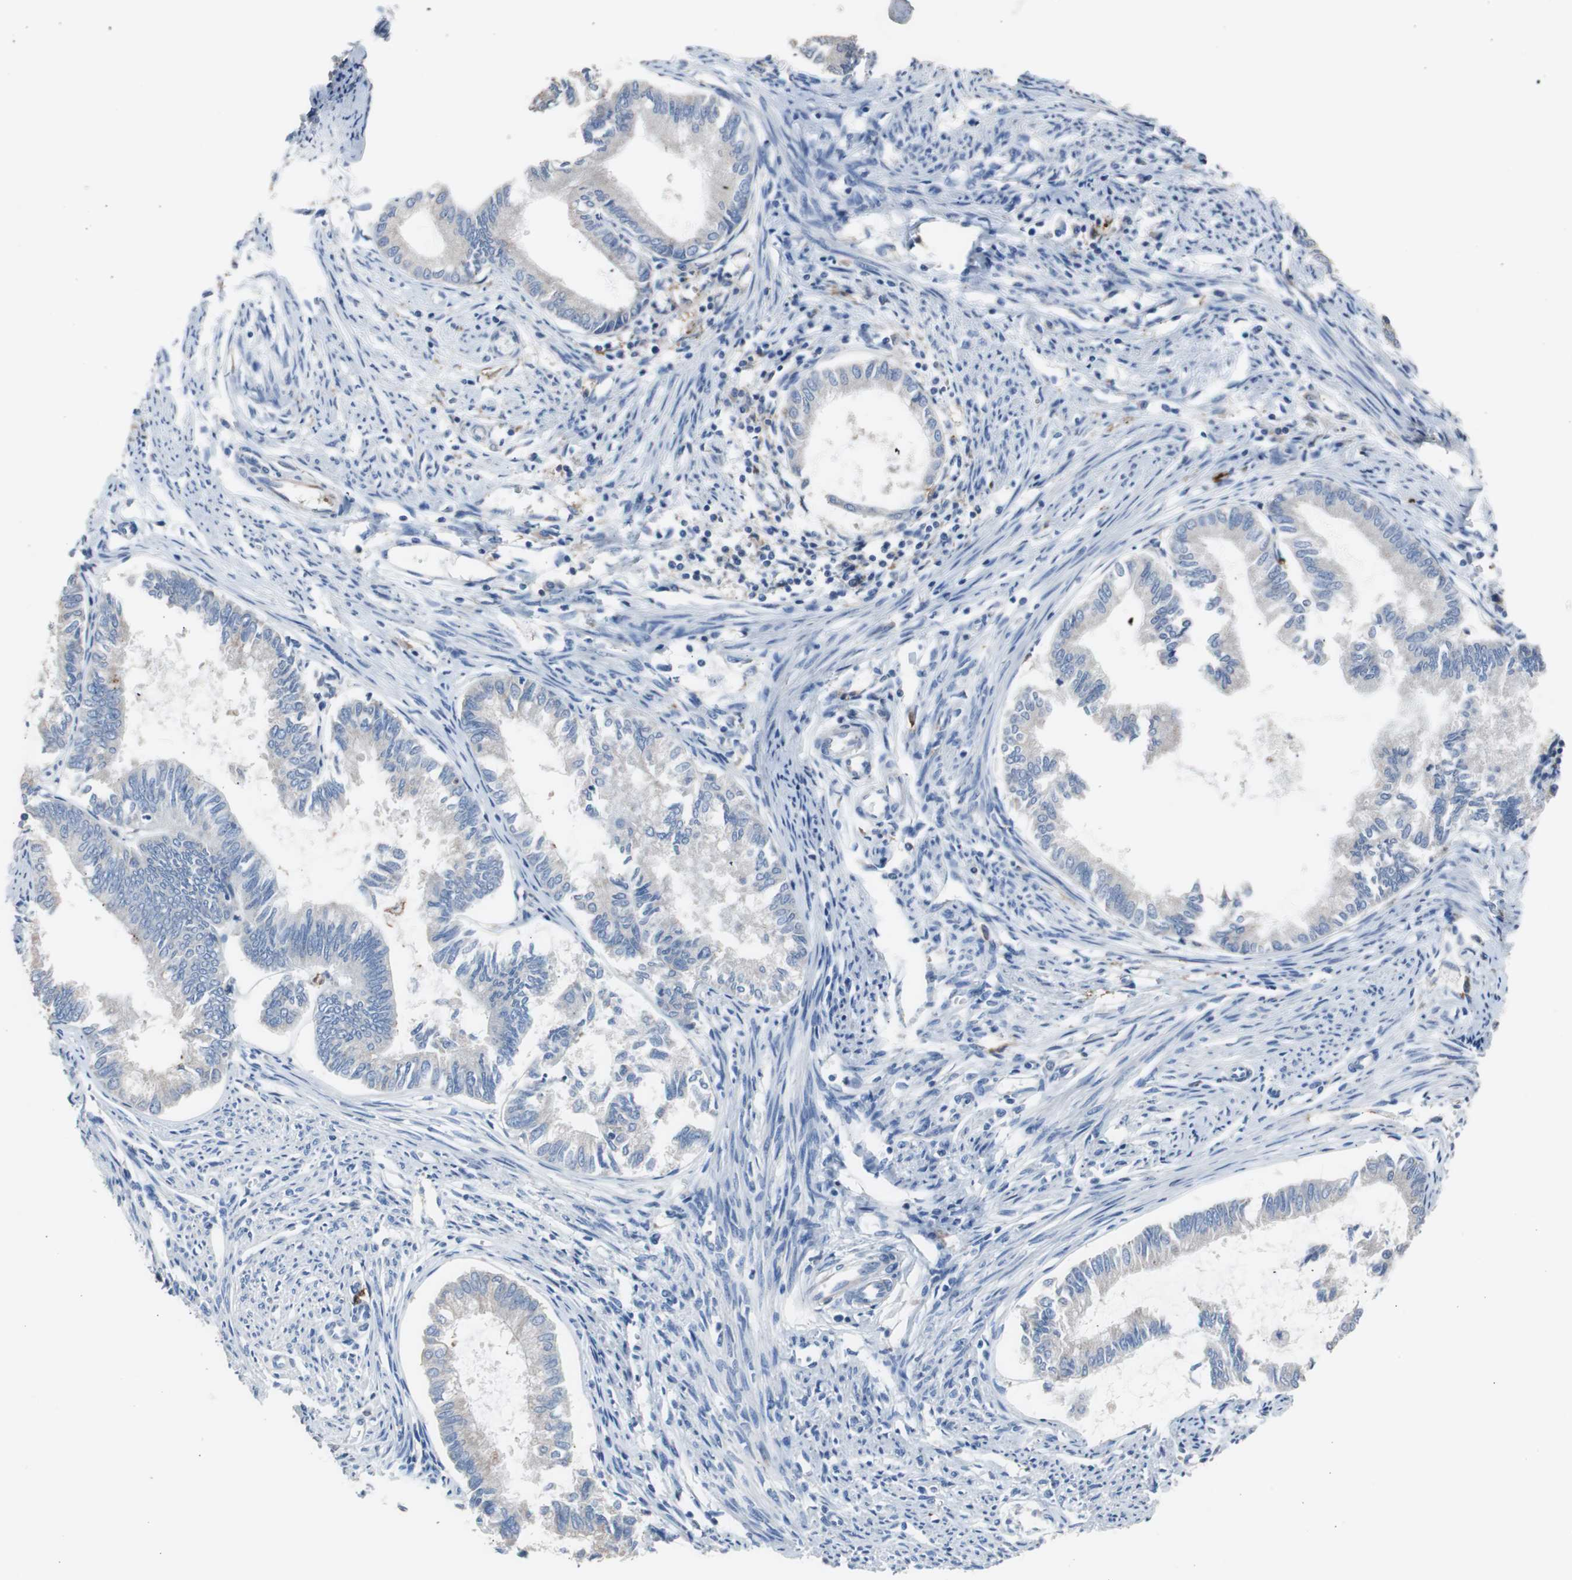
{"staining": {"intensity": "negative", "quantity": "none", "location": "none"}, "tissue": "endometrial cancer", "cell_type": "Tumor cells", "image_type": "cancer", "snomed": [{"axis": "morphology", "description": "Adenocarcinoma, NOS"}, {"axis": "topography", "description": "Endometrium"}], "caption": "A high-resolution photomicrograph shows immunohistochemistry (IHC) staining of adenocarcinoma (endometrial), which exhibits no significant expression in tumor cells.", "gene": "FCGR2B", "patient": {"sex": "female", "age": 86}}